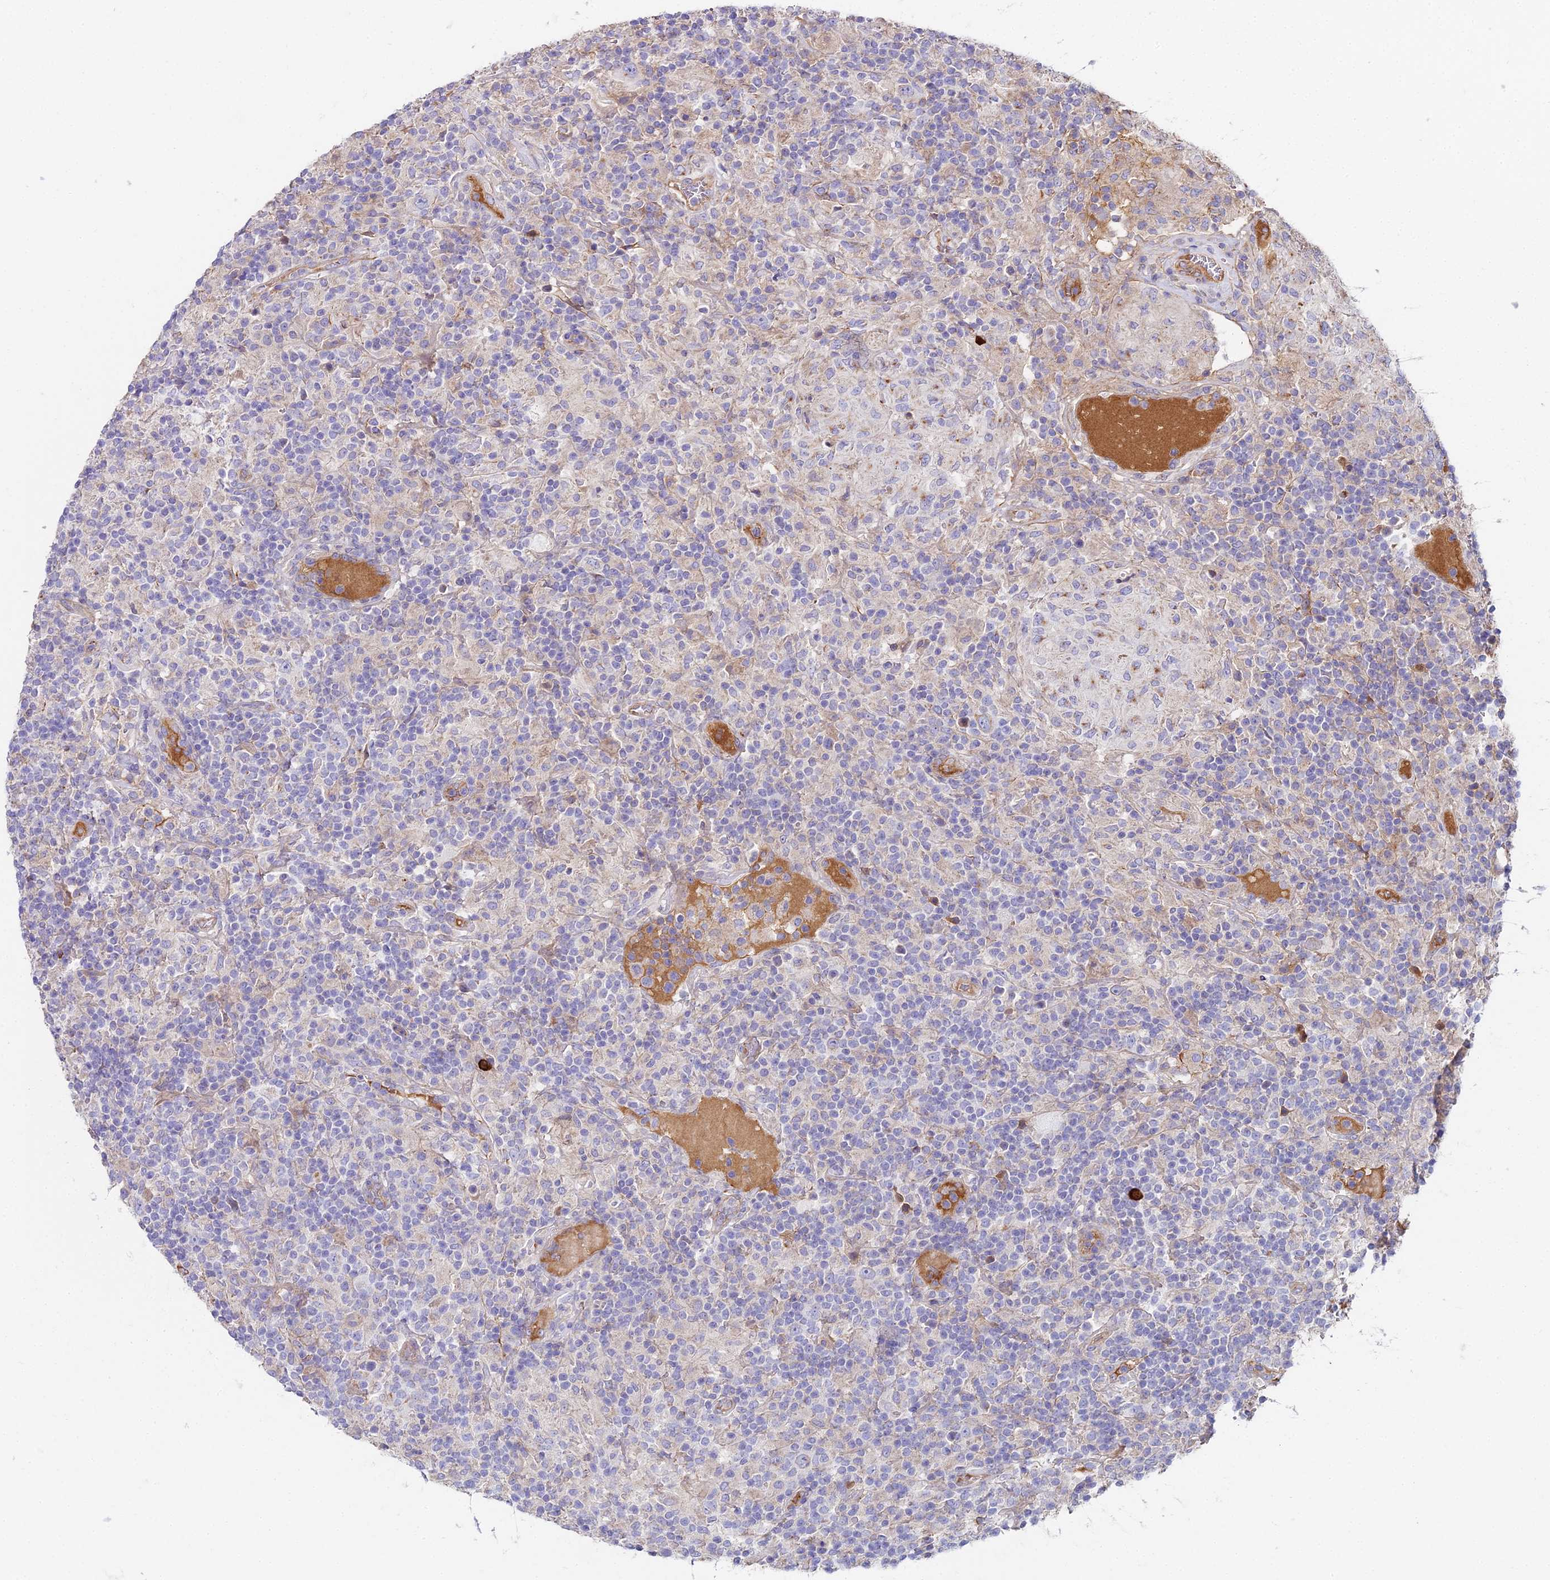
{"staining": {"intensity": "negative", "quantity": "none", "location": "none"}, "tissue": "lymphoma", "cell_type": "Tumor cells", "image_type": "cancer", "snomed": [{"axis": "morphology", "description": "Hodgkin's disease, NOS"}, {"axis": "topography", "description": "Lymph node"}], "caption": "Lymphoma was stained to show a protein in brown. There is no significant positivity in tumor cells.", "gene": "BEX4", "patient": {"sex": "male", "age": 70}}